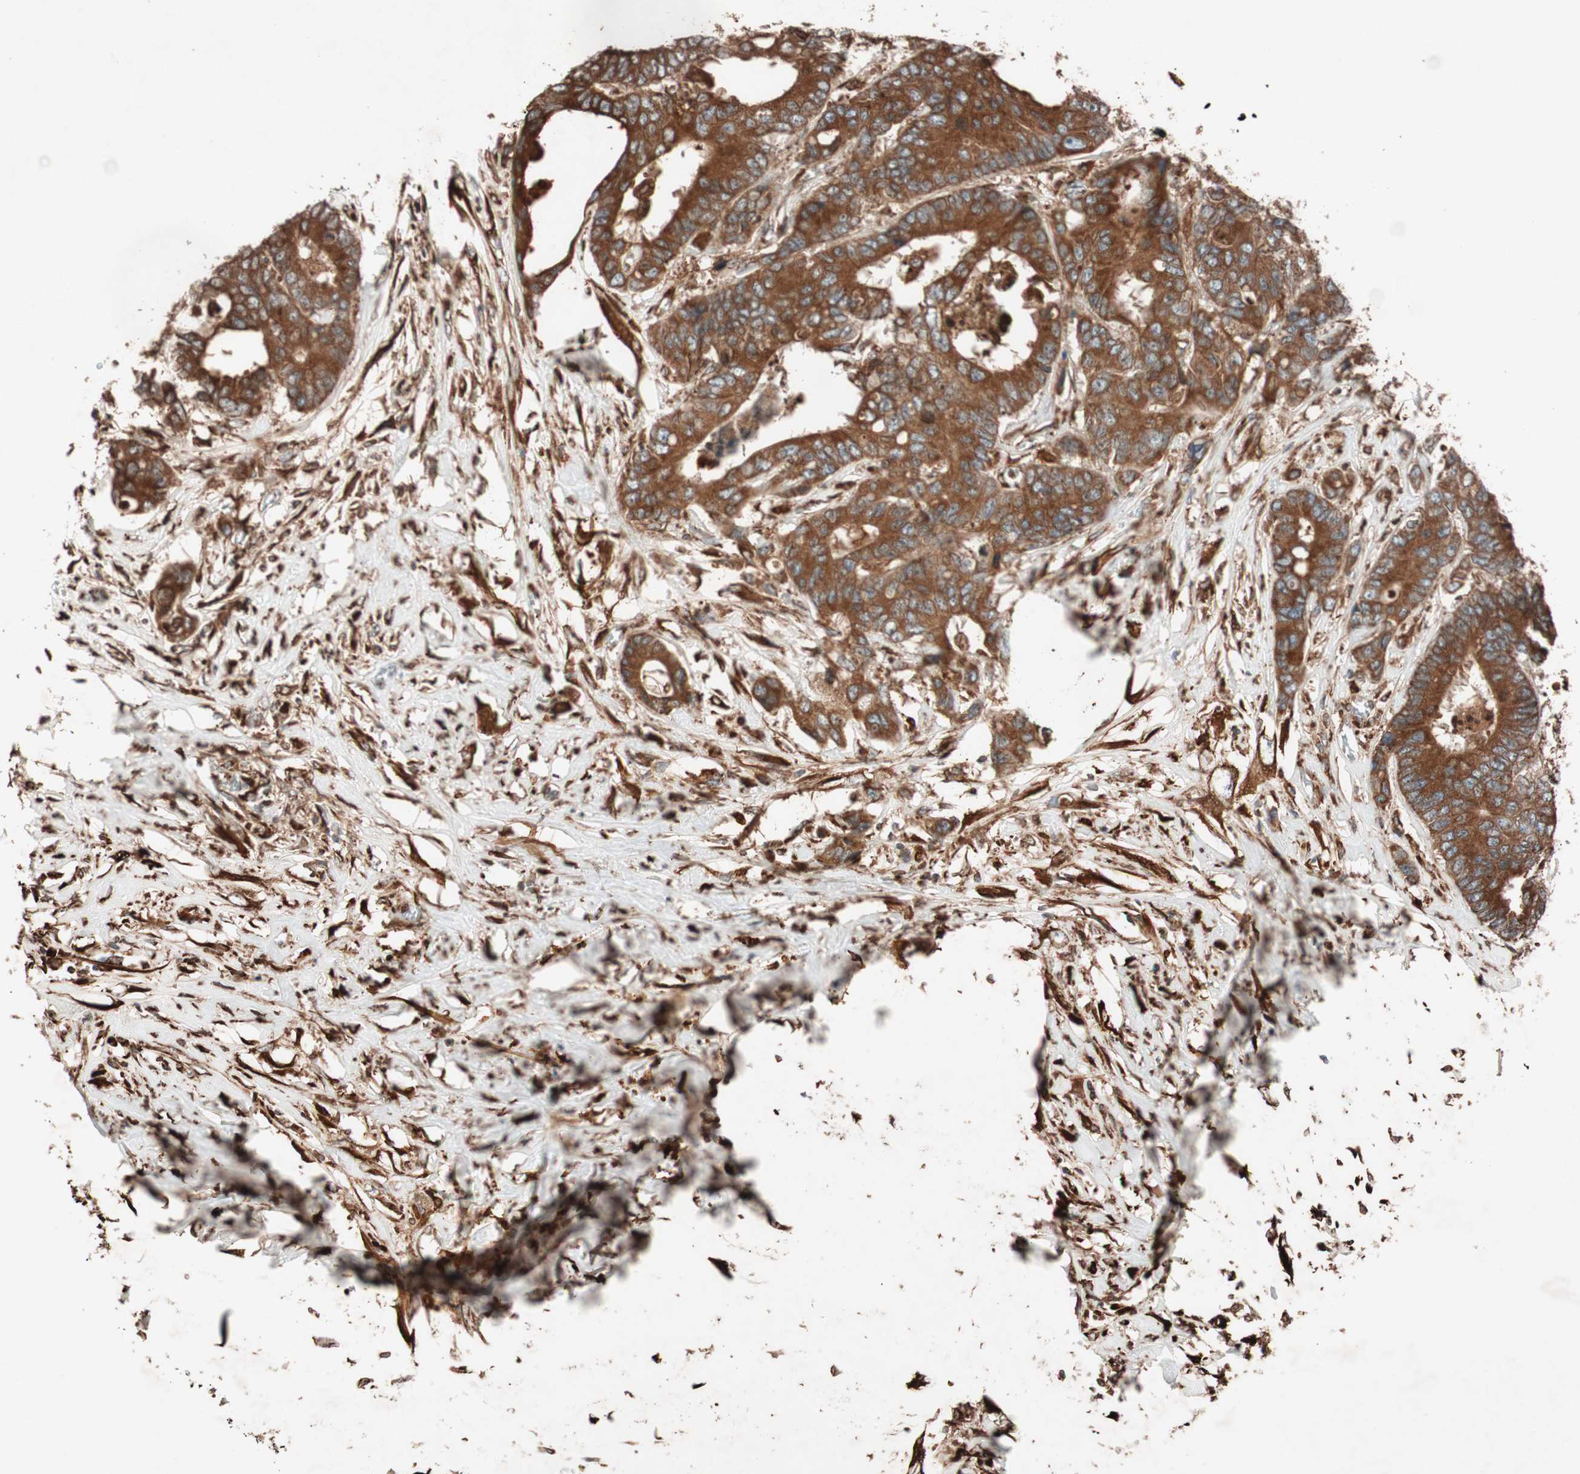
{"staining": {"intensity": "strong", "quantity": ">75%", "location": "cytoplasmic/membranous"}, "tissue": "colorectal cancer", "cell_type": "Tumor cells", "image_type": "cancer", "snomed": [{"axis": "morphology", "description": "Adenocarcinoma, NOS"}, {"axis": "topography", "description": "Rectum"}], "caption": "Adenocarcinoma (colorectal) was stained to show a protein in brown. There is high levels of strong cytoplasmic/membranous positivity in approximately >75% of tumor cells.", "gene": "VEGFA", "patient": {"sex": "male", "age": 55}}